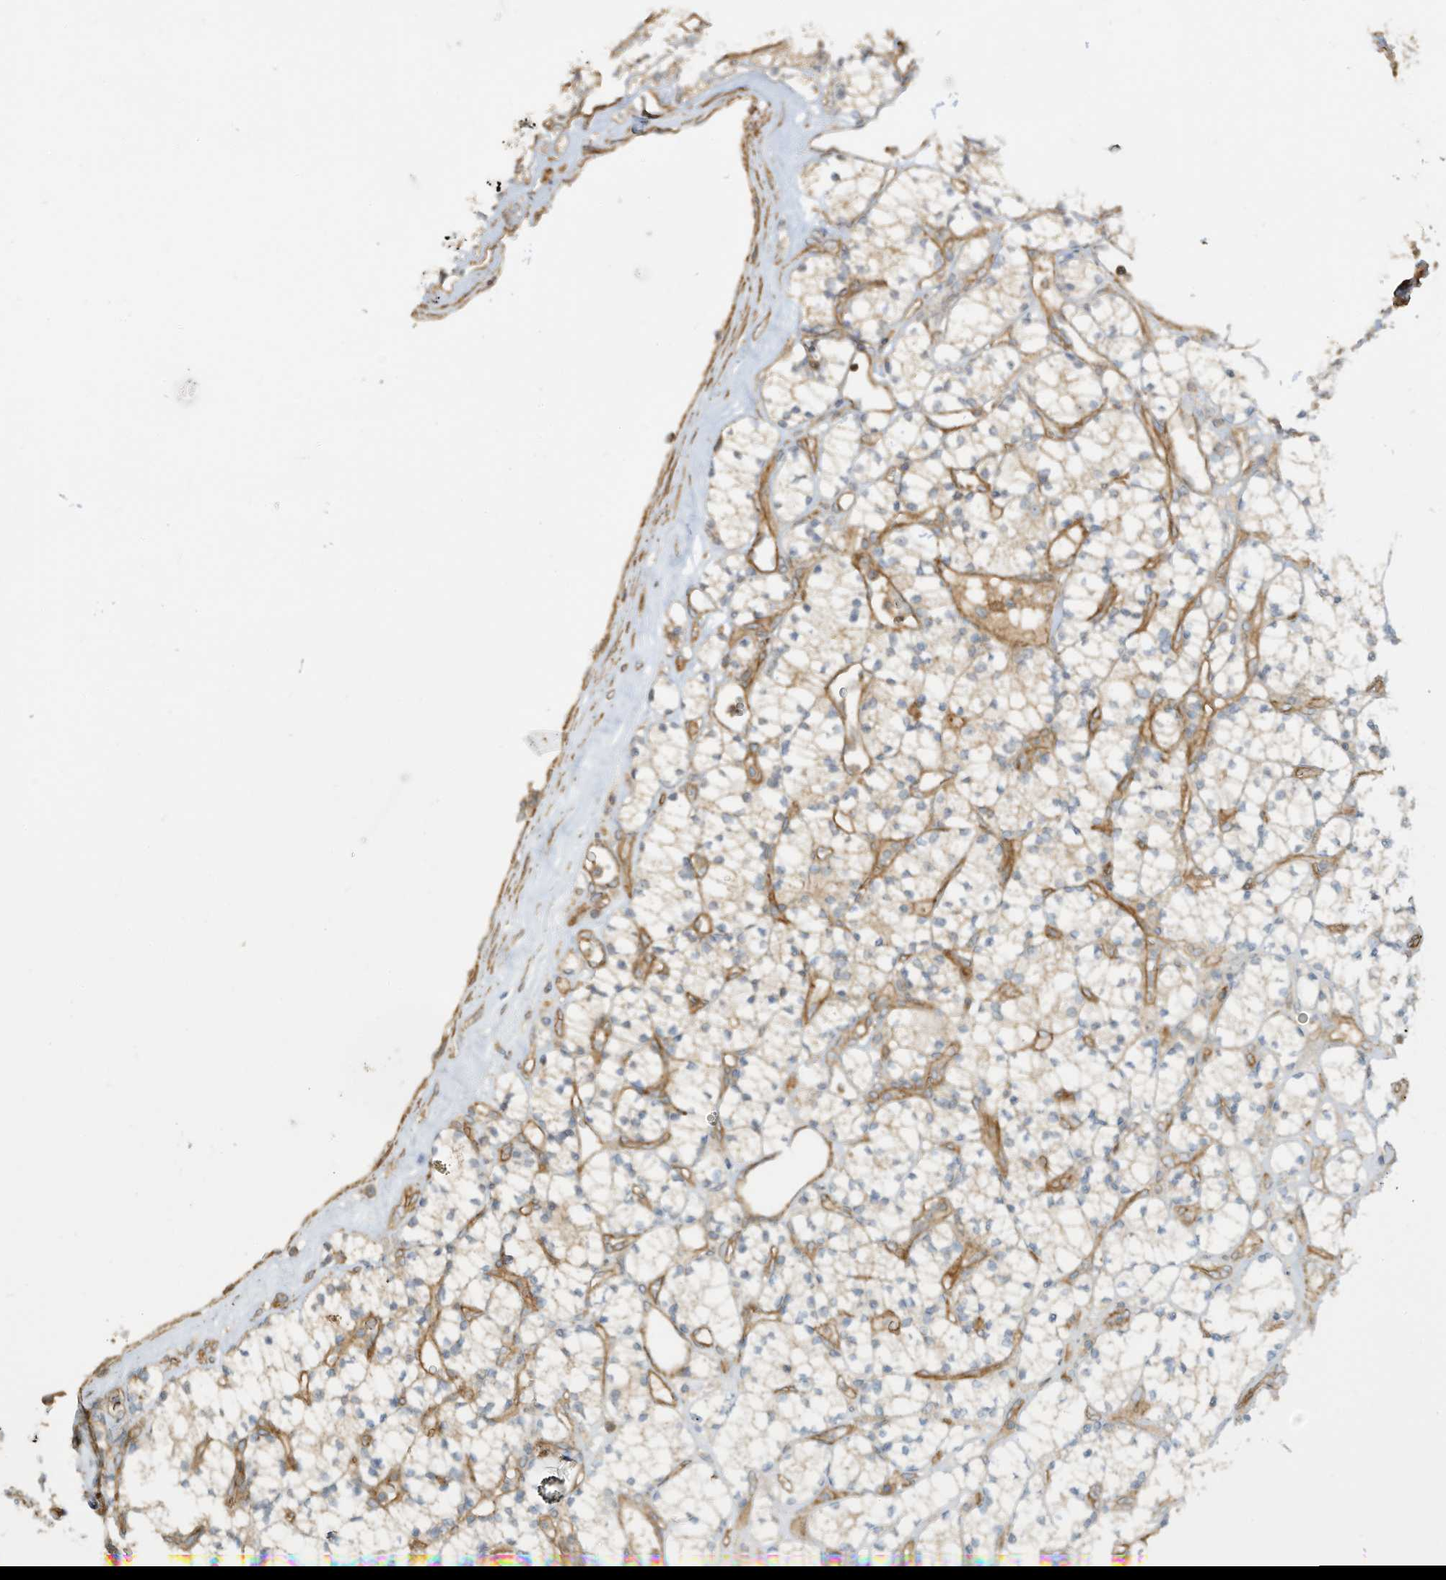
{"staining": {"intensity": "weak", "quantity": "<25%", "location": "cytoplasmic/membranous"}, "tissue": "renal cancer", "cell_type": "Tumor cells", "image_type": "cancer", "snomed": [{"axis": "morphology", "description": "Adenocarcinoma, NOS"}, {"axis": "topography", "description": "Kidney"}], "caption": "Immunohistochemical staining of human adenocarcinoma (renal) exhibits no significant positivity in tumor cells.", "gene": "ENTR1", "patient": {"sex": "male", "age": 77}}